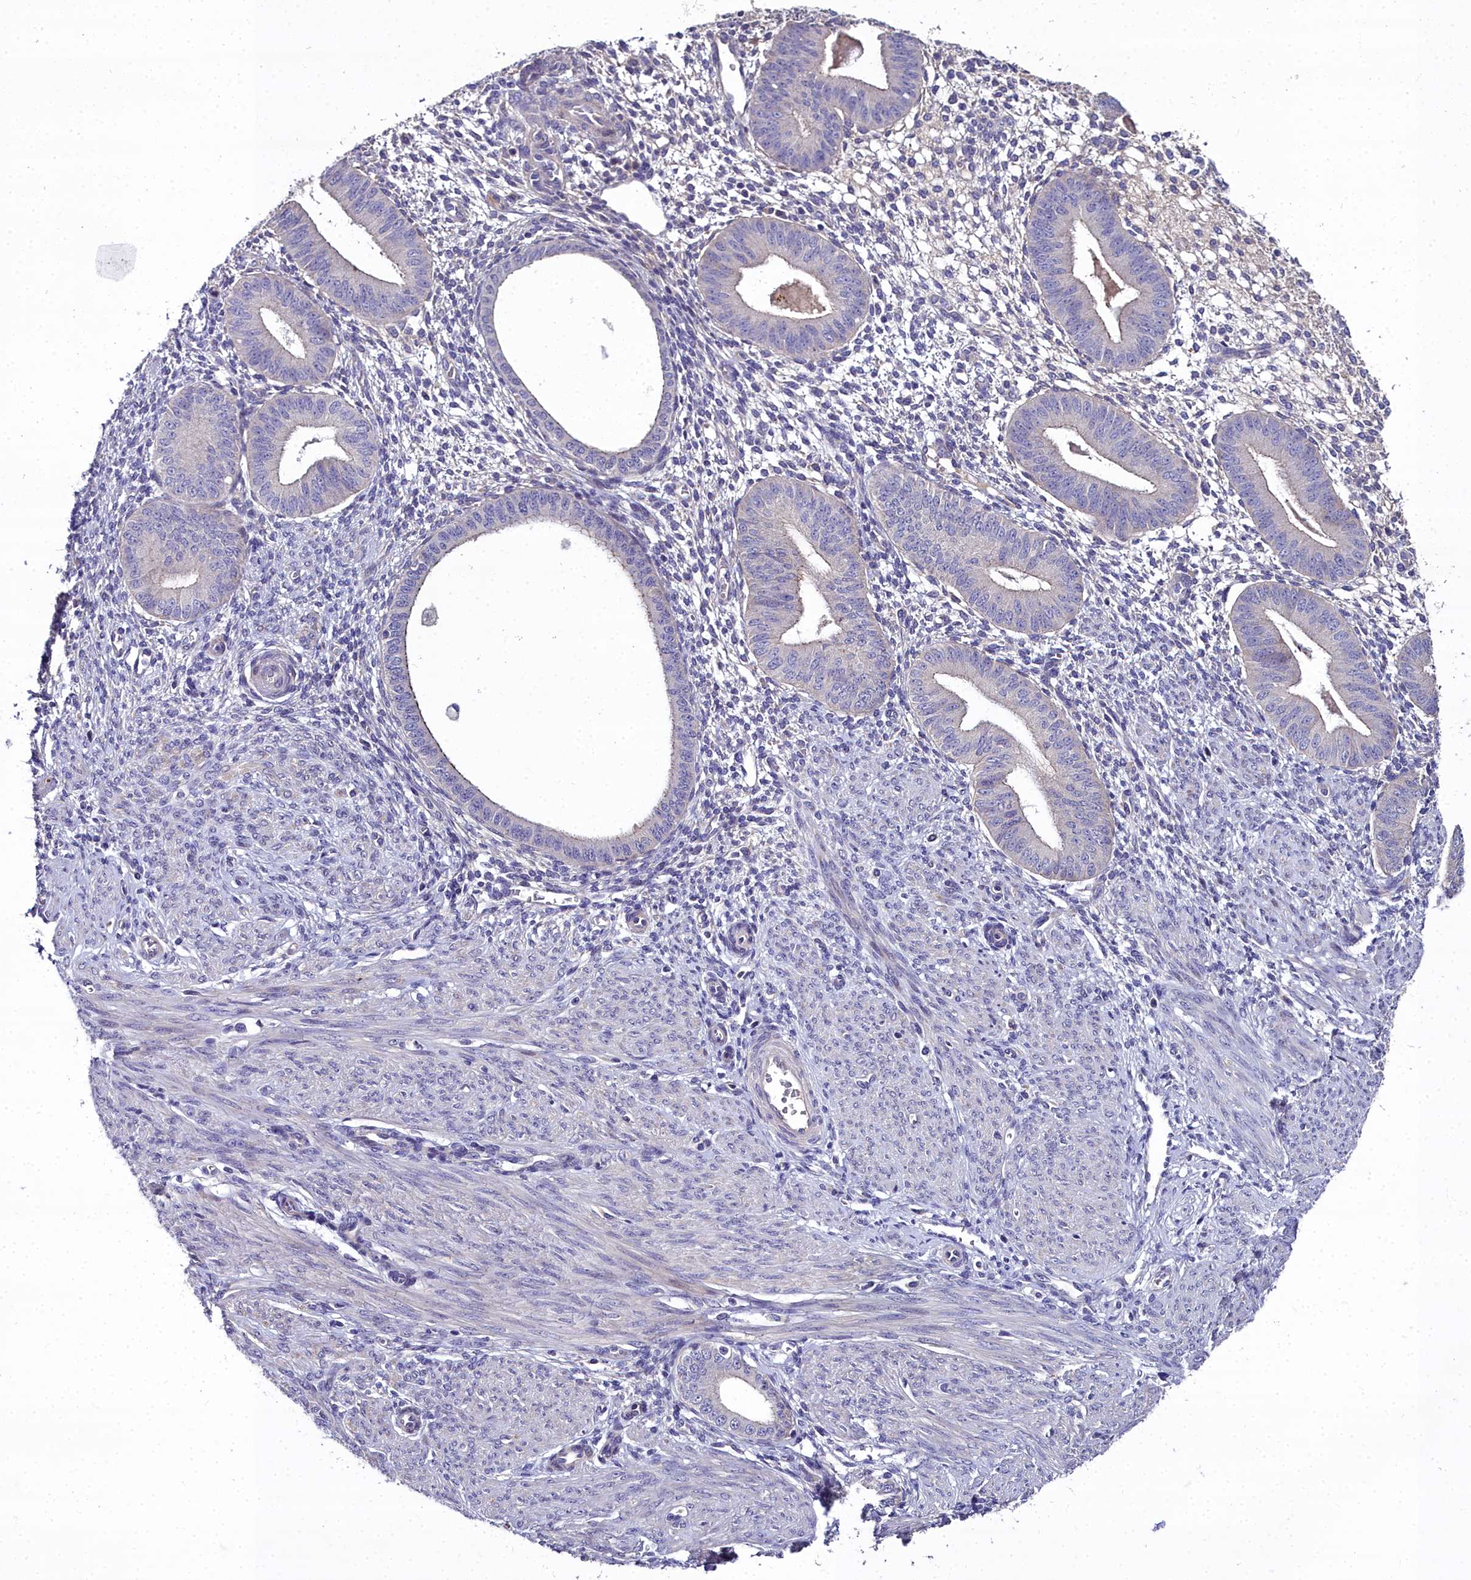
{"staining": {"intensity": "negative", "quantity": "none", "location": "none"}, "tissue": "endometrium", "cell_type": "Cells in endometrial stroma", "image_type": "normal", "snomed": [{"axis": "morphology", "description": "Normal tissue, NOS"}, {"axis": "topography", "description": "Endometrium"}], "caption": "Histopathology image shows no protein positivity in cells in endometrial stroma of unremarkable endometrium.", "gene": "NT5M", "patient": {"sex": "female", "age": 49}}